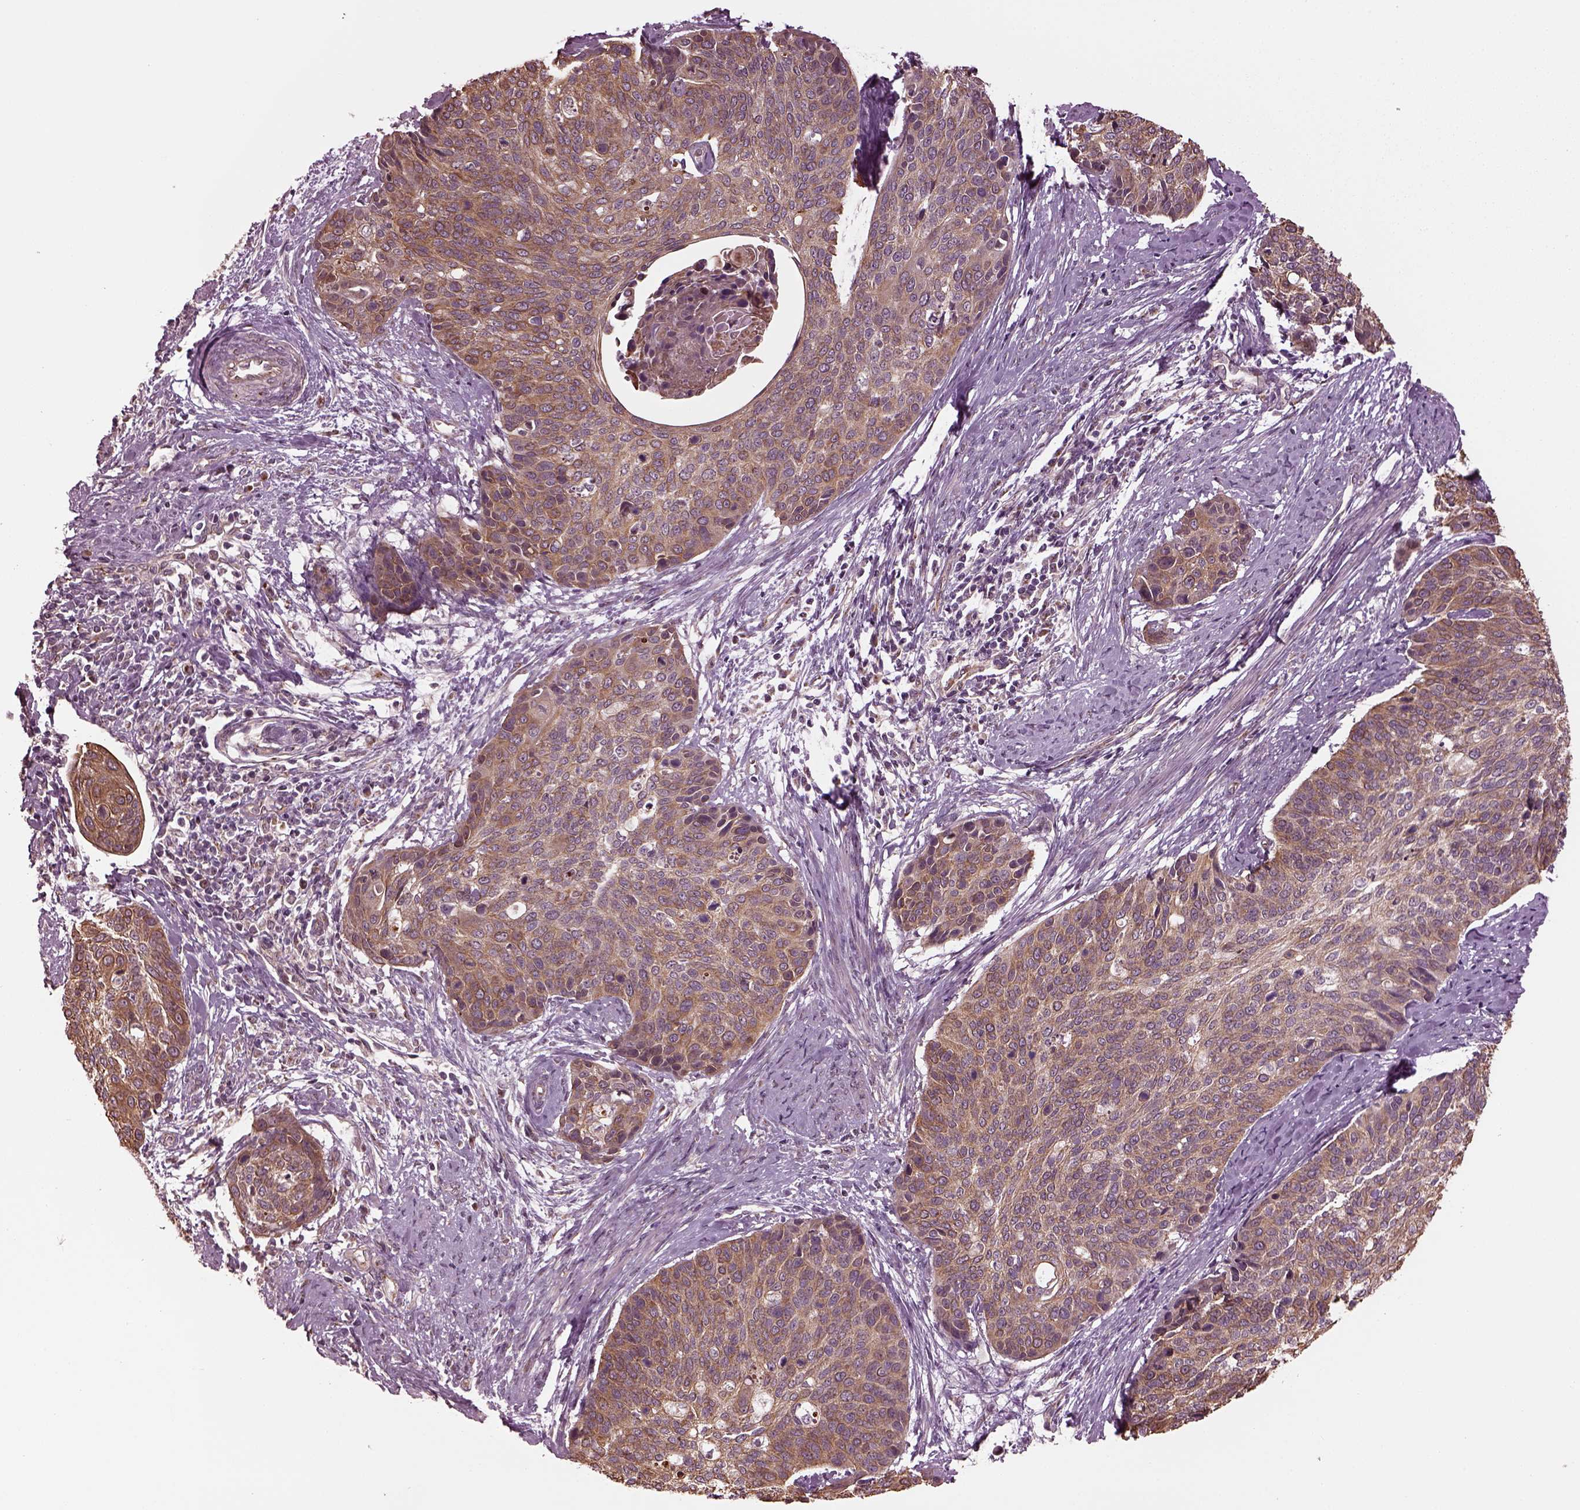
{"staining": {"intensity": "moderate", "quantity": "25%-75%", "location": "cytoplasmic/membranous,nuclear"}, "tissue": "cervical cancer", "cell_type": "Tumor cells", "image_type": "cancer", "snomed": [{"axis": "morphology", "description": "Squamous cell carcinoma, NOS"}, {"axis": "topography", "description": "Cervix"}], "caption": "Squamous cell carcinoma (cervical) tissue exhibits moderate cytoplasmic/membranous and nuclear positivity in approximately 25%-75% of tumor cells, visualized by immunohistochemistry. Ihc stains the protein in brown and the nuclei are stained blue.", "gene": "RUFY3", "patient": {"sex": "female", "age": 69}}